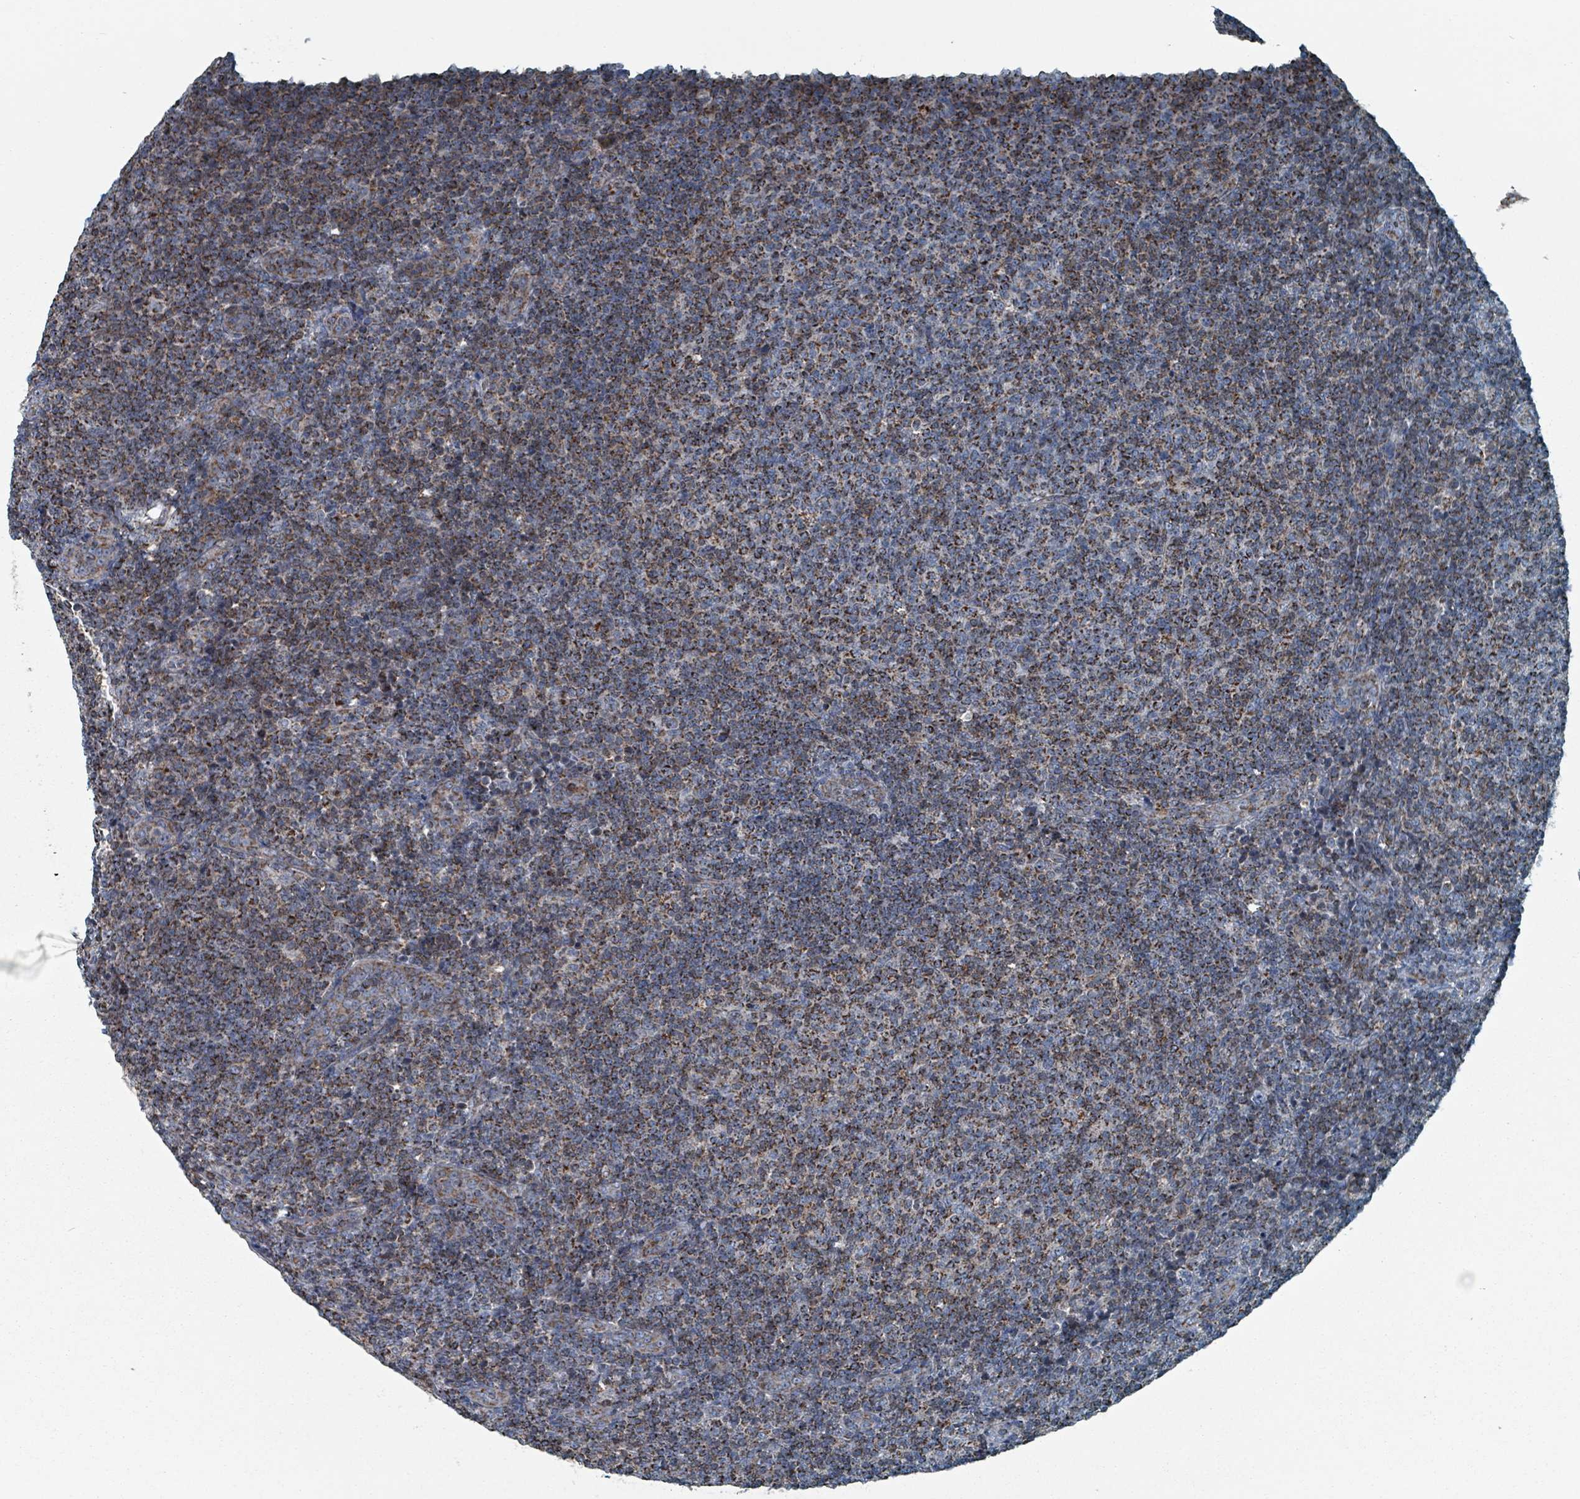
{"staining": {"intensity": "moderate", "quantity": "25%-75%", "location": "cytoplasmic/membranous"}, "tissue": "lymphoma", "cell_type": "Tumor cells", "image_type": "cancer", "snomed": [{"axis": "morphology", "description": "Malignant lymphoma, non-Hodgkin's type, Low grade"}, {"axis": "topography", "description": "Lymph node"}], "caption": "A brown stain labels moderate cytoplasmic/membranous expression of a protein in human lymphoma tumor cells. (IHC, brightfield microscopy, high magnification).", "gene": "ABHD18", "patient": {"sex": "male", "age": 66}}